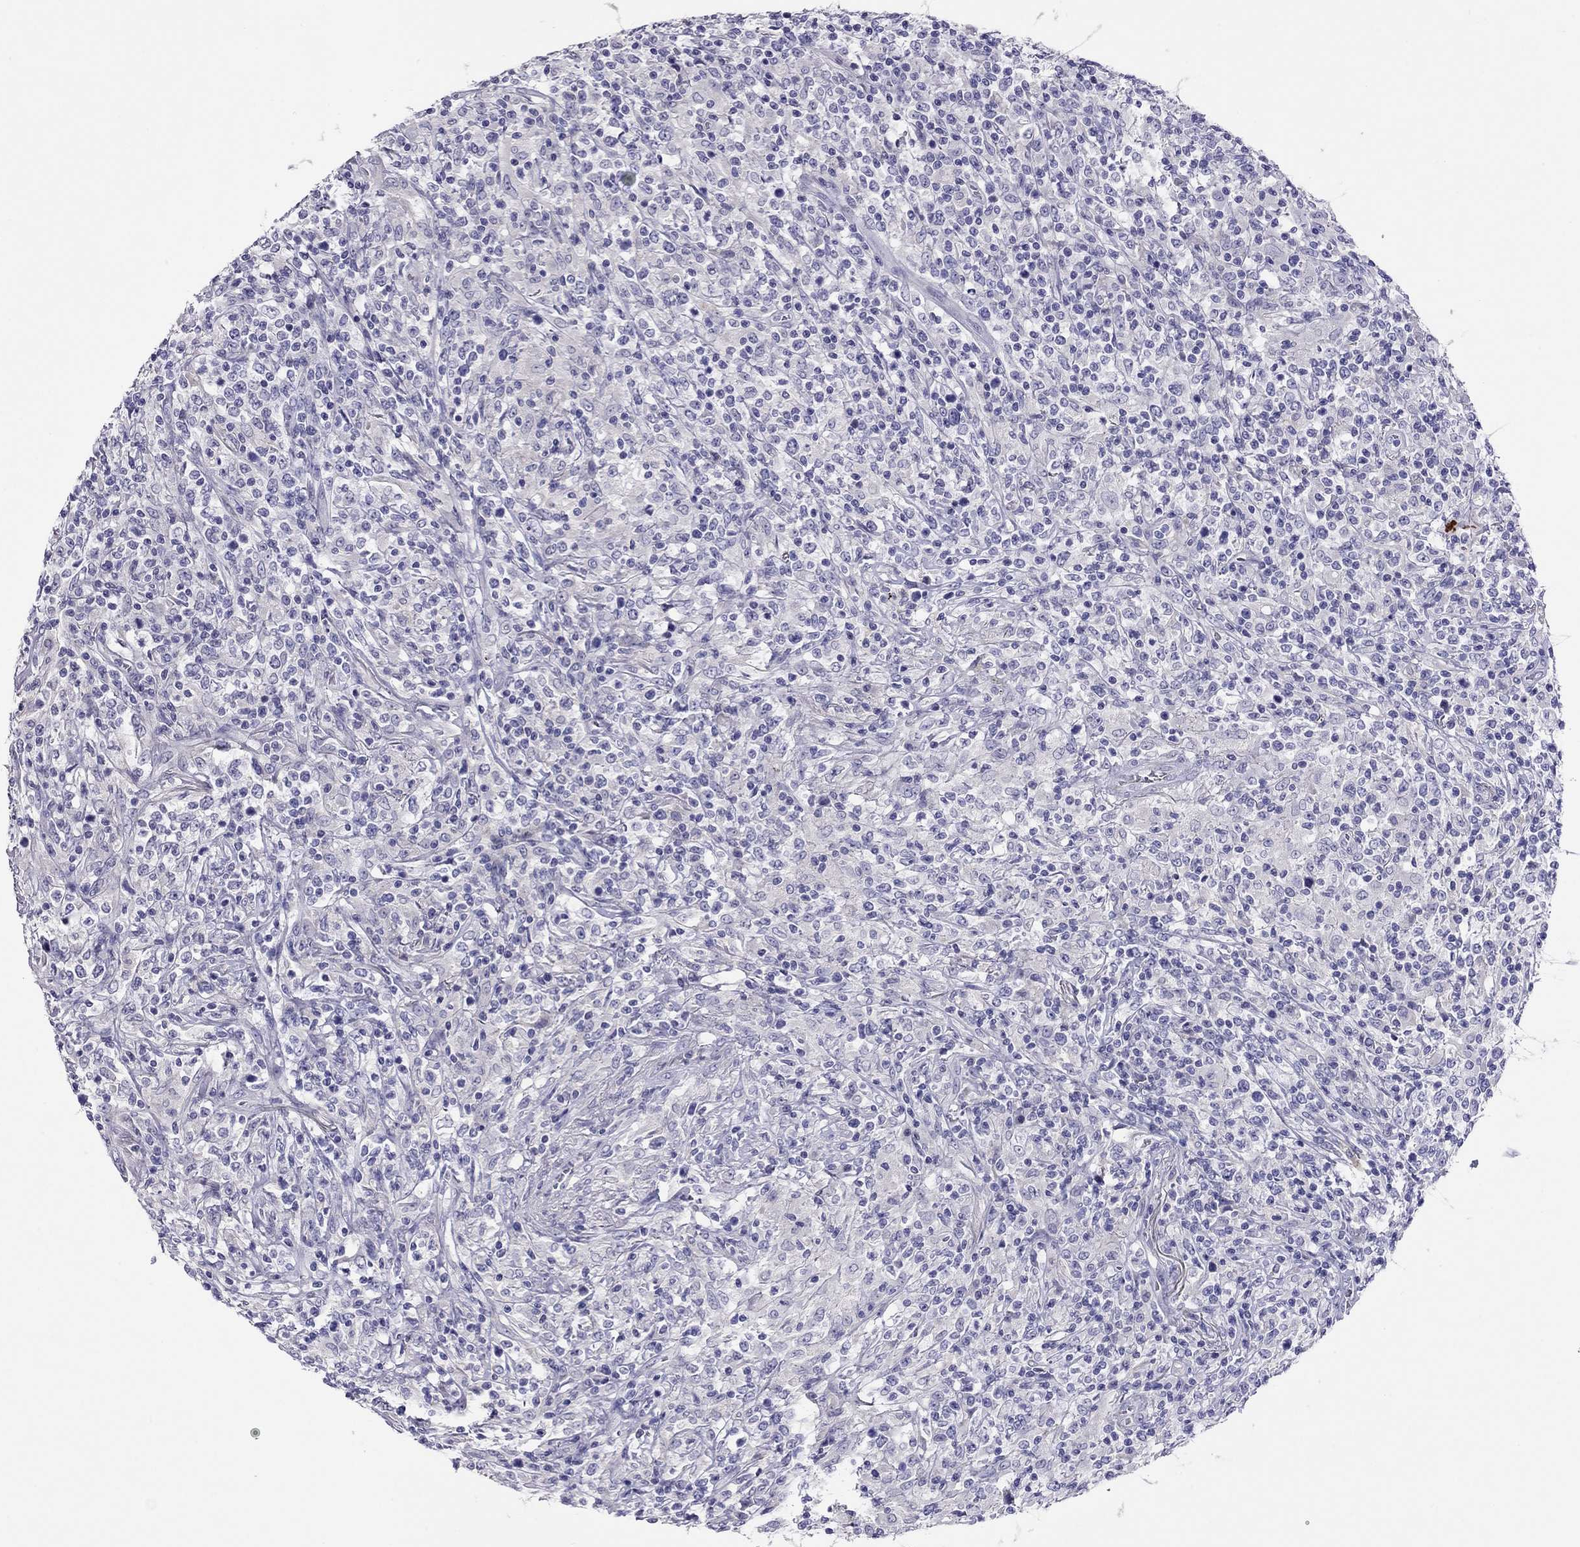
{"staining": {"intensity": "negative", "quantity": "none", "location": "none"}, "tissue": "lymphoma", "cell_type": "Tumor cells", "image_type": "cancer", "snomed": [{"axis": "morphology", "description": "Malignant lymphoma, non-Hodgkin's type, High grade"}, {"axis": "topography", "description": "Lung"}], "caption": "High magnification brightfield microscopy of malignant lymphoma, non-Hodgkin's type (high-grade) stained with DAB (3,3'-diaminobenzidine) (brown) and counterstained with hematoxylin (blue): tumor cells show no significant staining.", "gene": "CAPNS2", "patient": {"sex": "male", "age": 79}}